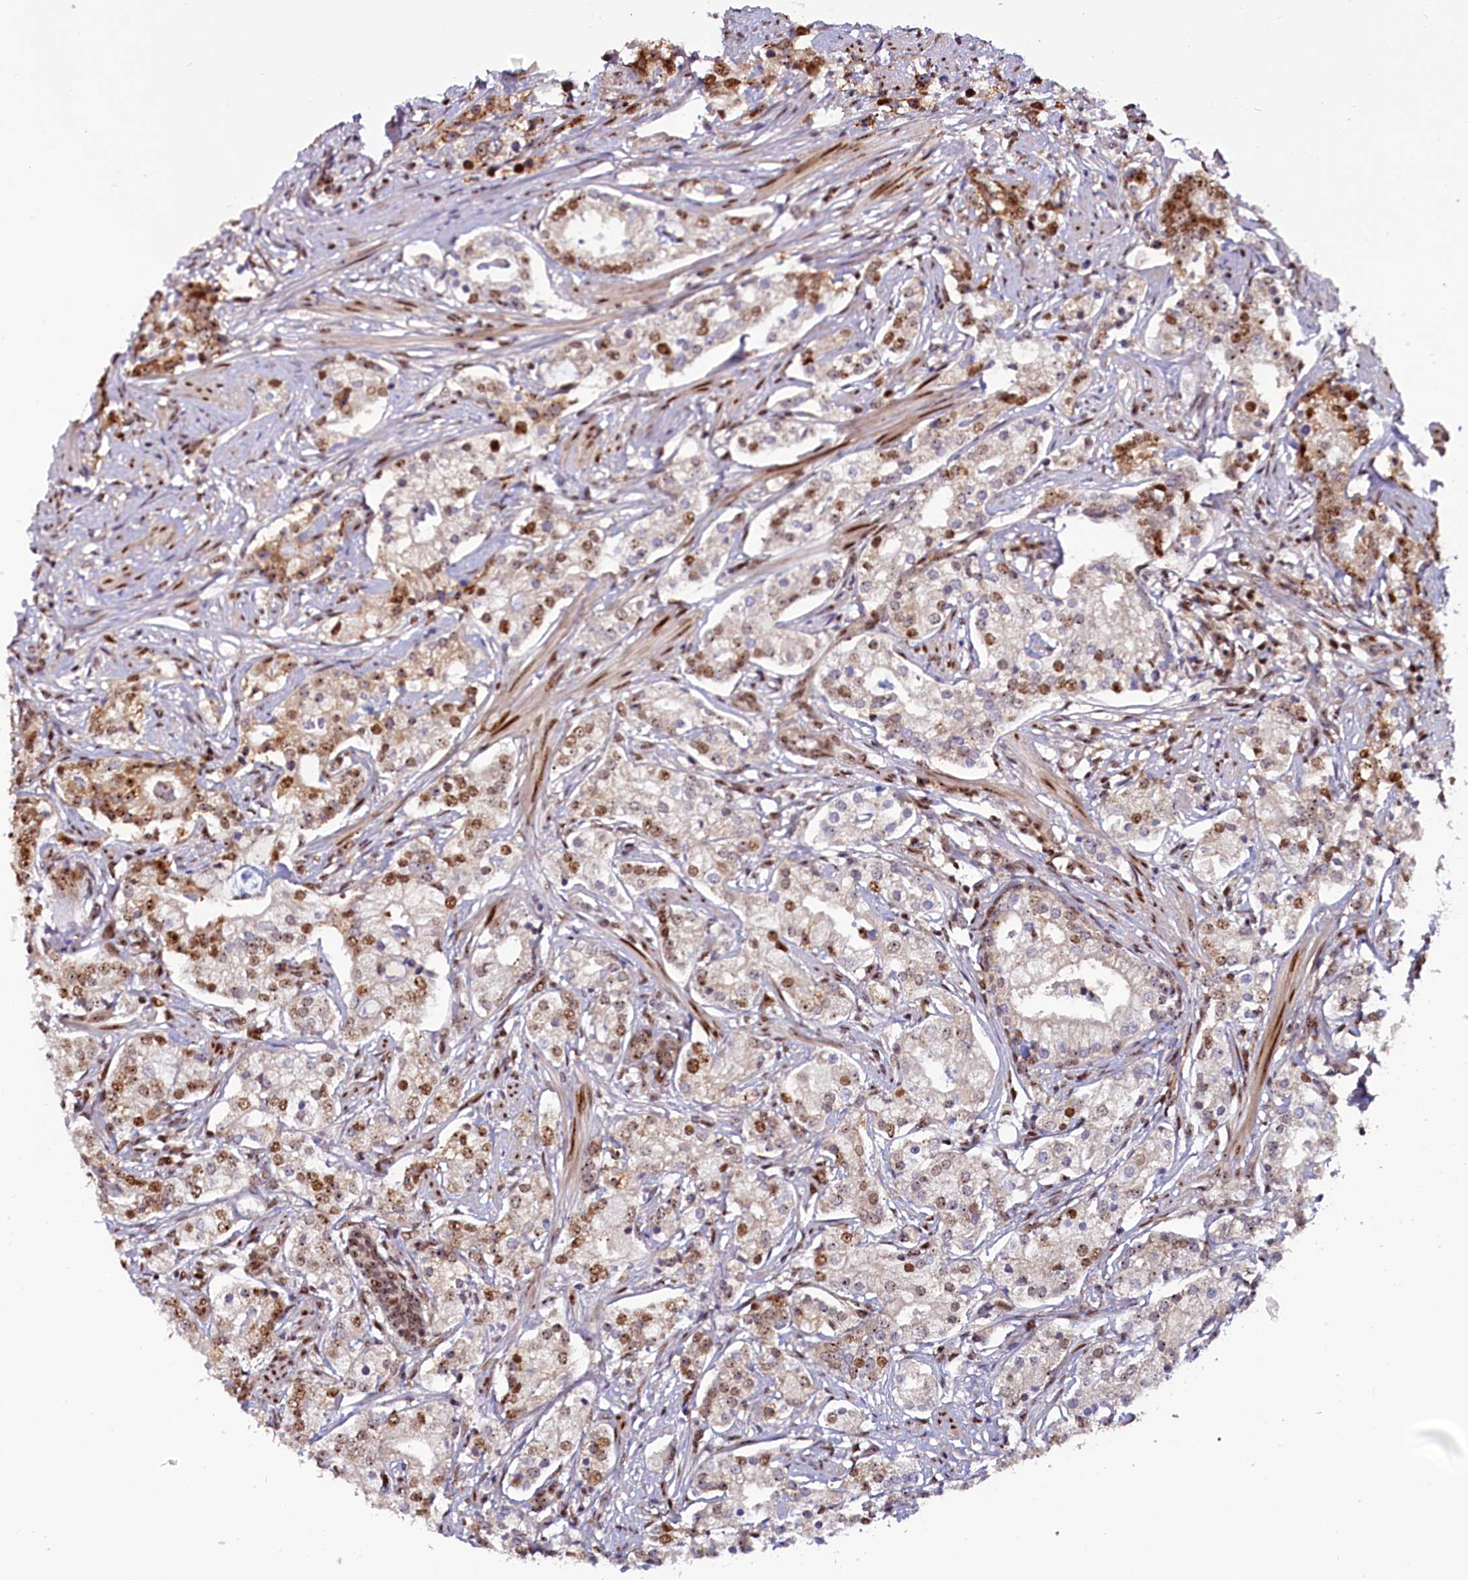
{"staining": {"intensity": "strong", "quantity": "25%-75%", "location": "nuclear"}, "tissue": "prostate cancer", "cell_type": "Tumor cells", "image_type": "cancer", "snomed": [{"axis": "morphology", "description": "Adenocarcinoma, High grade"}, {"axis": "topography", "description": "Prostate"}], "caption": "Prostate cancer was stained to show a protein in brown. There is high levels of strong nuclear expression in about 25%-75% of tumor cells.", "gene": "TCOF1", "patient": {"sex": "male", "age": 69}}